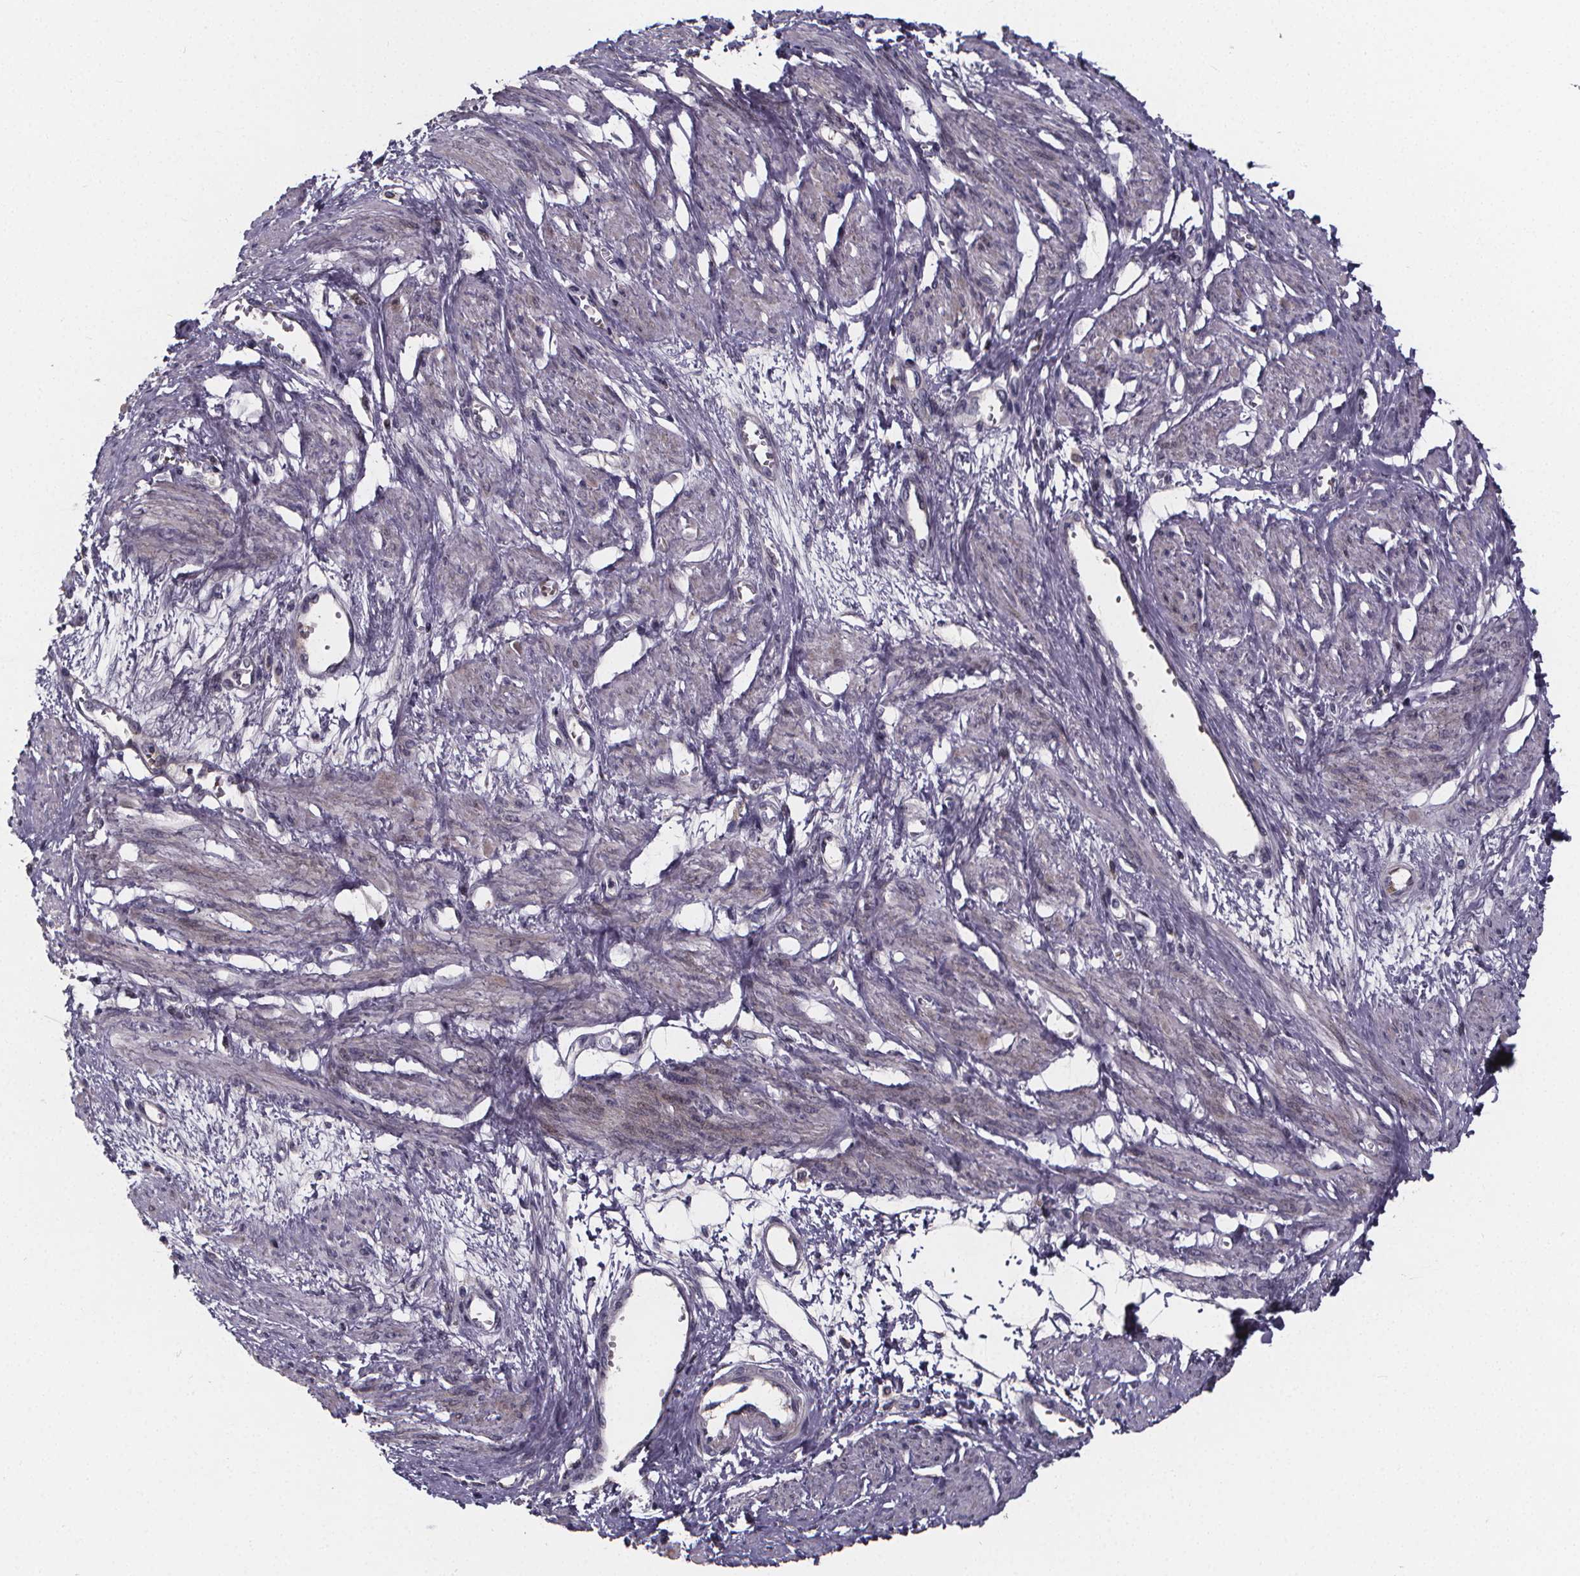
{"staining": {"intensity": "negative", "quantity": "none", "location": "none"}, "tissue": "smooth muscle", "cell_type": "Smooth muscle cells", "image_type": "normal", "snomed": [{"axis": "morphology", "description": "Normal tissue, NOS"}, {"axis": "topography", "description": "Smooth muscle"}, {"axis": "topography", "description": "Uterus"}], "caption": "This is an immunohistochemistry (IHC) micrograph of benign human smooth muscle. There is no positivity in smooth muscle cells.", "gene": "AGT", "patient": {"sex": "female", "age": 39}}